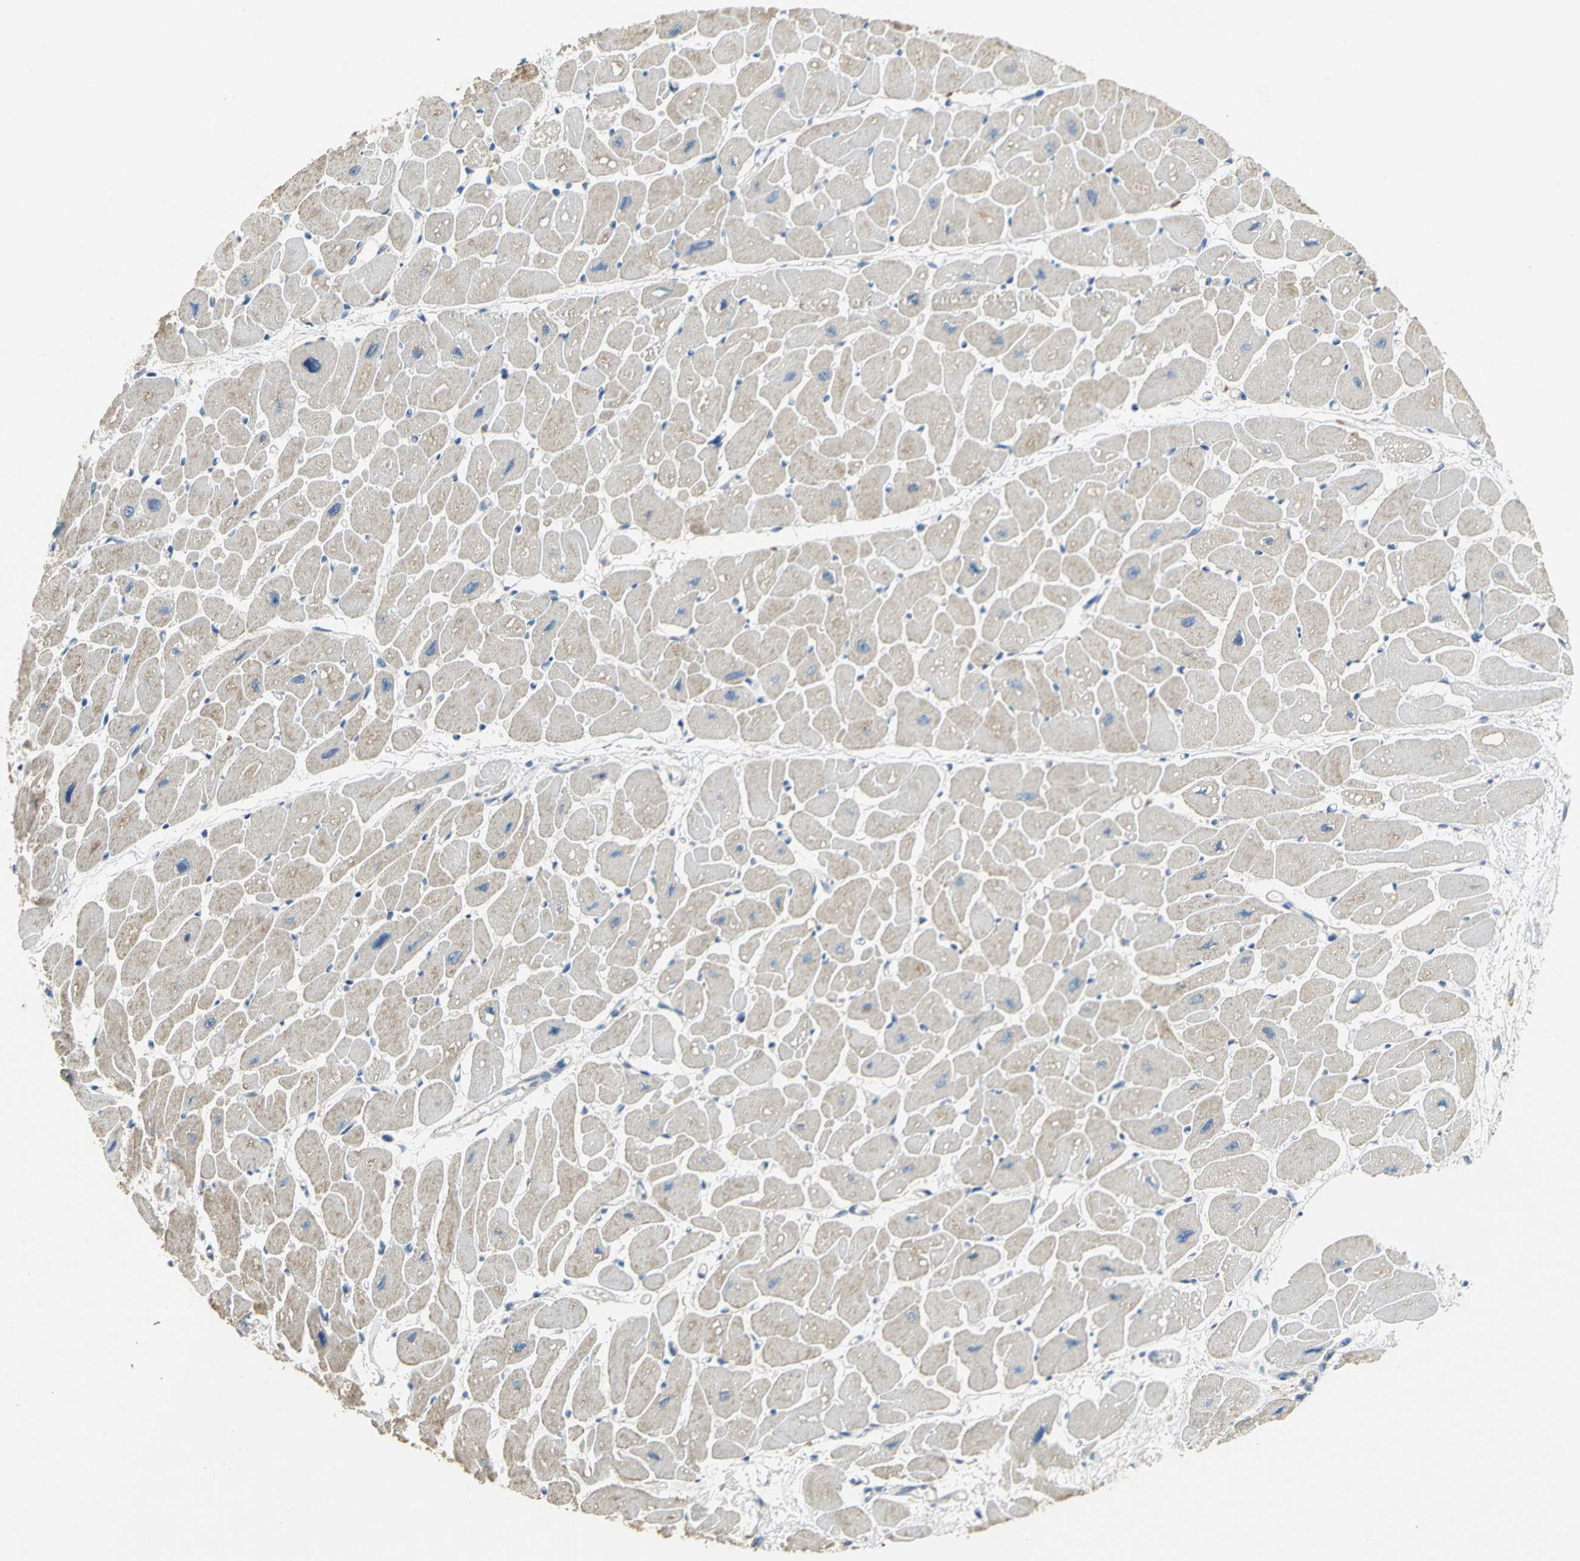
{"staining": {"intensity": "negative", "quantity": "none", "location": "none"}, "tissue": "heart muscle", "cell_type": "Cardiomyocytes", "image_type": "normal", "snomed": [{"axis": "morphology", "description": "Normal tissue, NOS"}, {"axis": "topography", "description": "Heart"}], "caption": "Photomicrograph shows no significant protein positivity in cardiomyocytes of unremarkable heart muscle. The staining is performed using DAB (3,3'-diaminobenzidine) brown chromogen with nuclei counter-stained in using hematoxylin.", "gene": "IL17RB", "patient": {"sex": "female", "age": 54}}